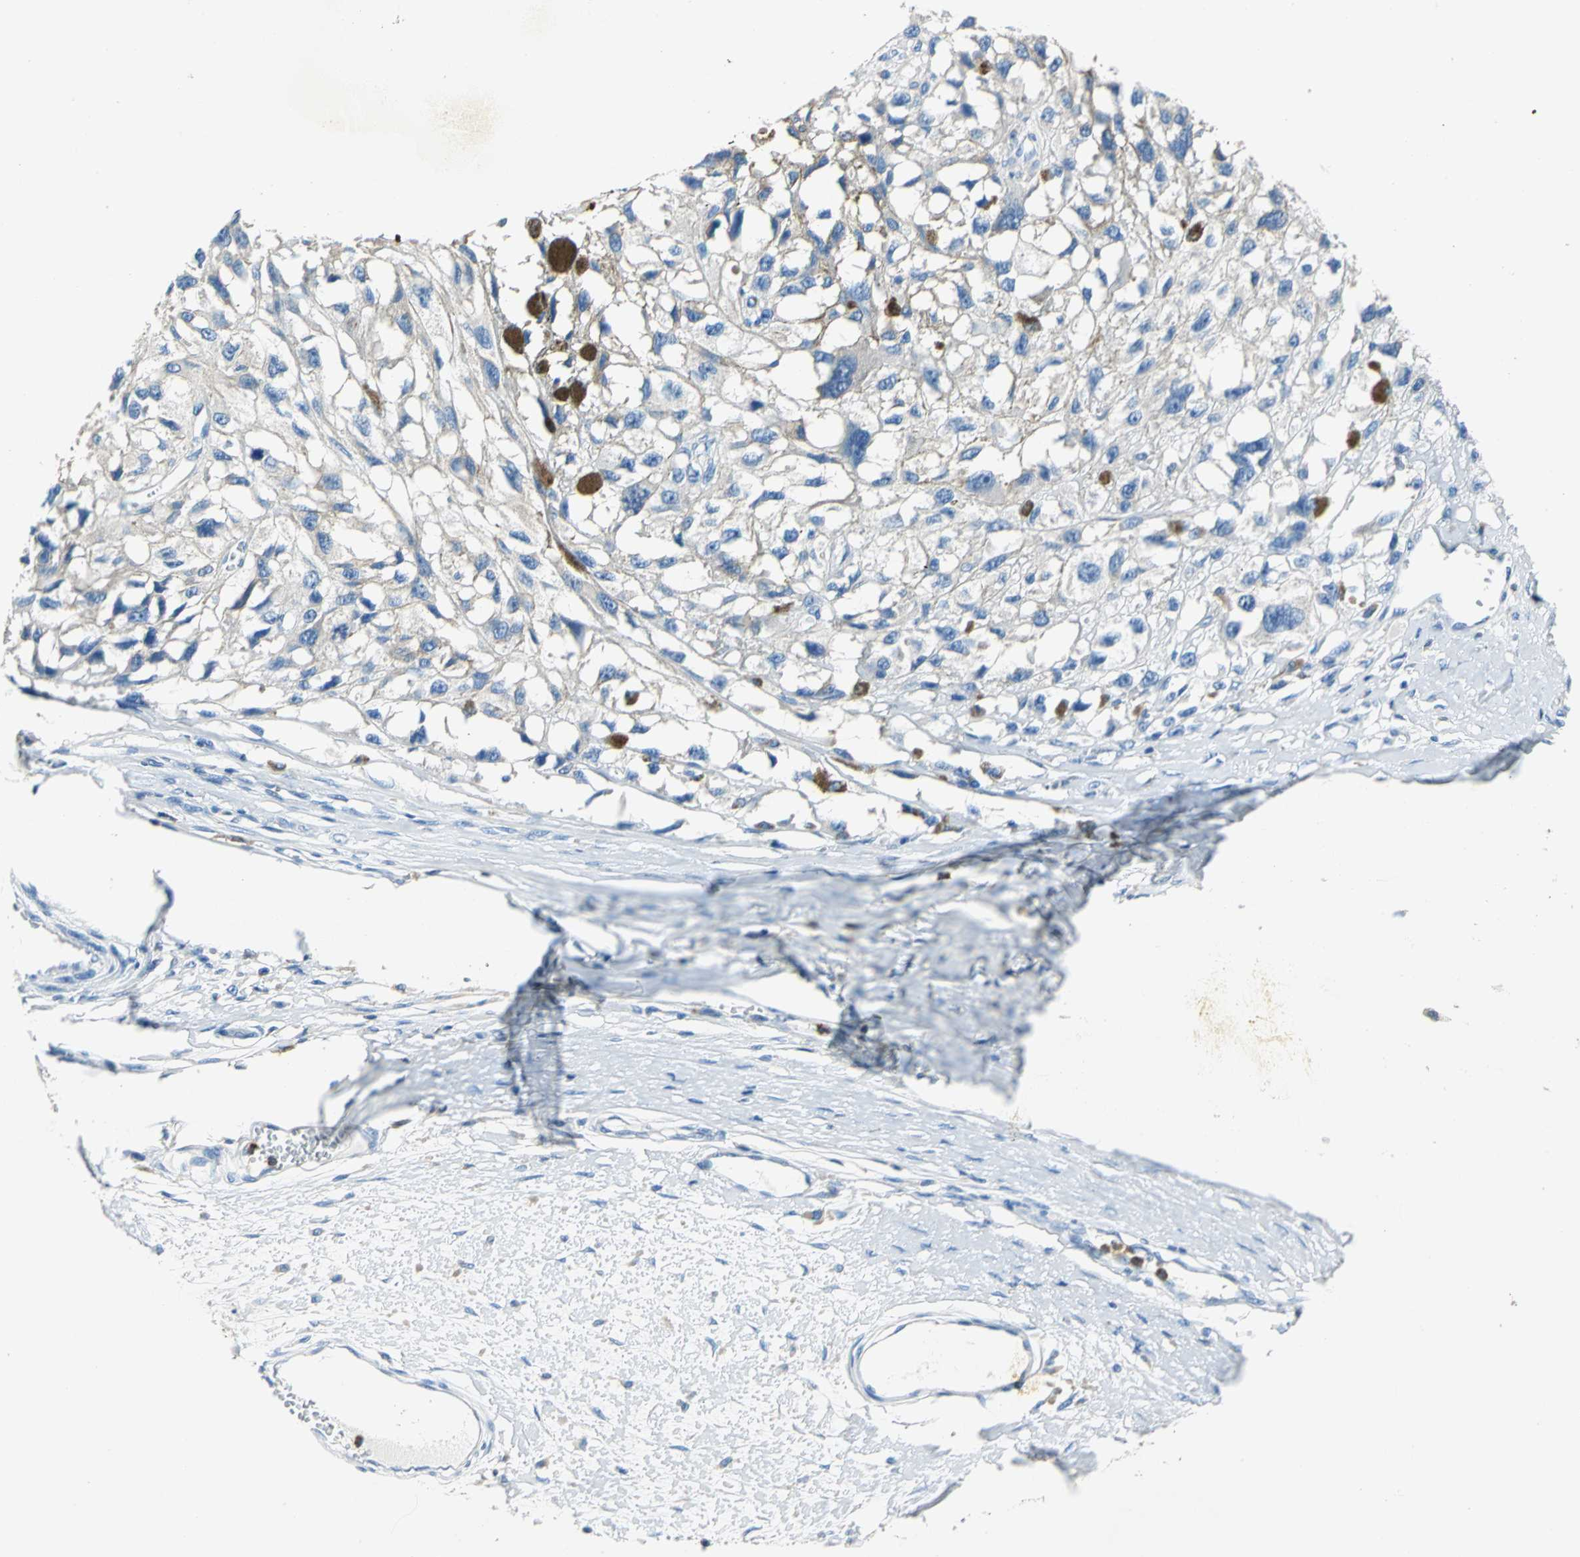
{"staining": {"intensity": "weak", "quantity": "<25%", "location": "cytoplasmic/membranous"}, "tissue": "melanoma", "cell_type": "Tumor cells", "image_type": "cancer", "snomed": [{"axis": "morphology", "description": "Malignant melanoma, Metastatic site"}, {"axis": "topography", "description": "Lymph node"}], "caption": "Tumor cells show no significant expression in melanoma.", "gene": "SEPTIN6", "patient": {"sex": "male", "age": 59}}